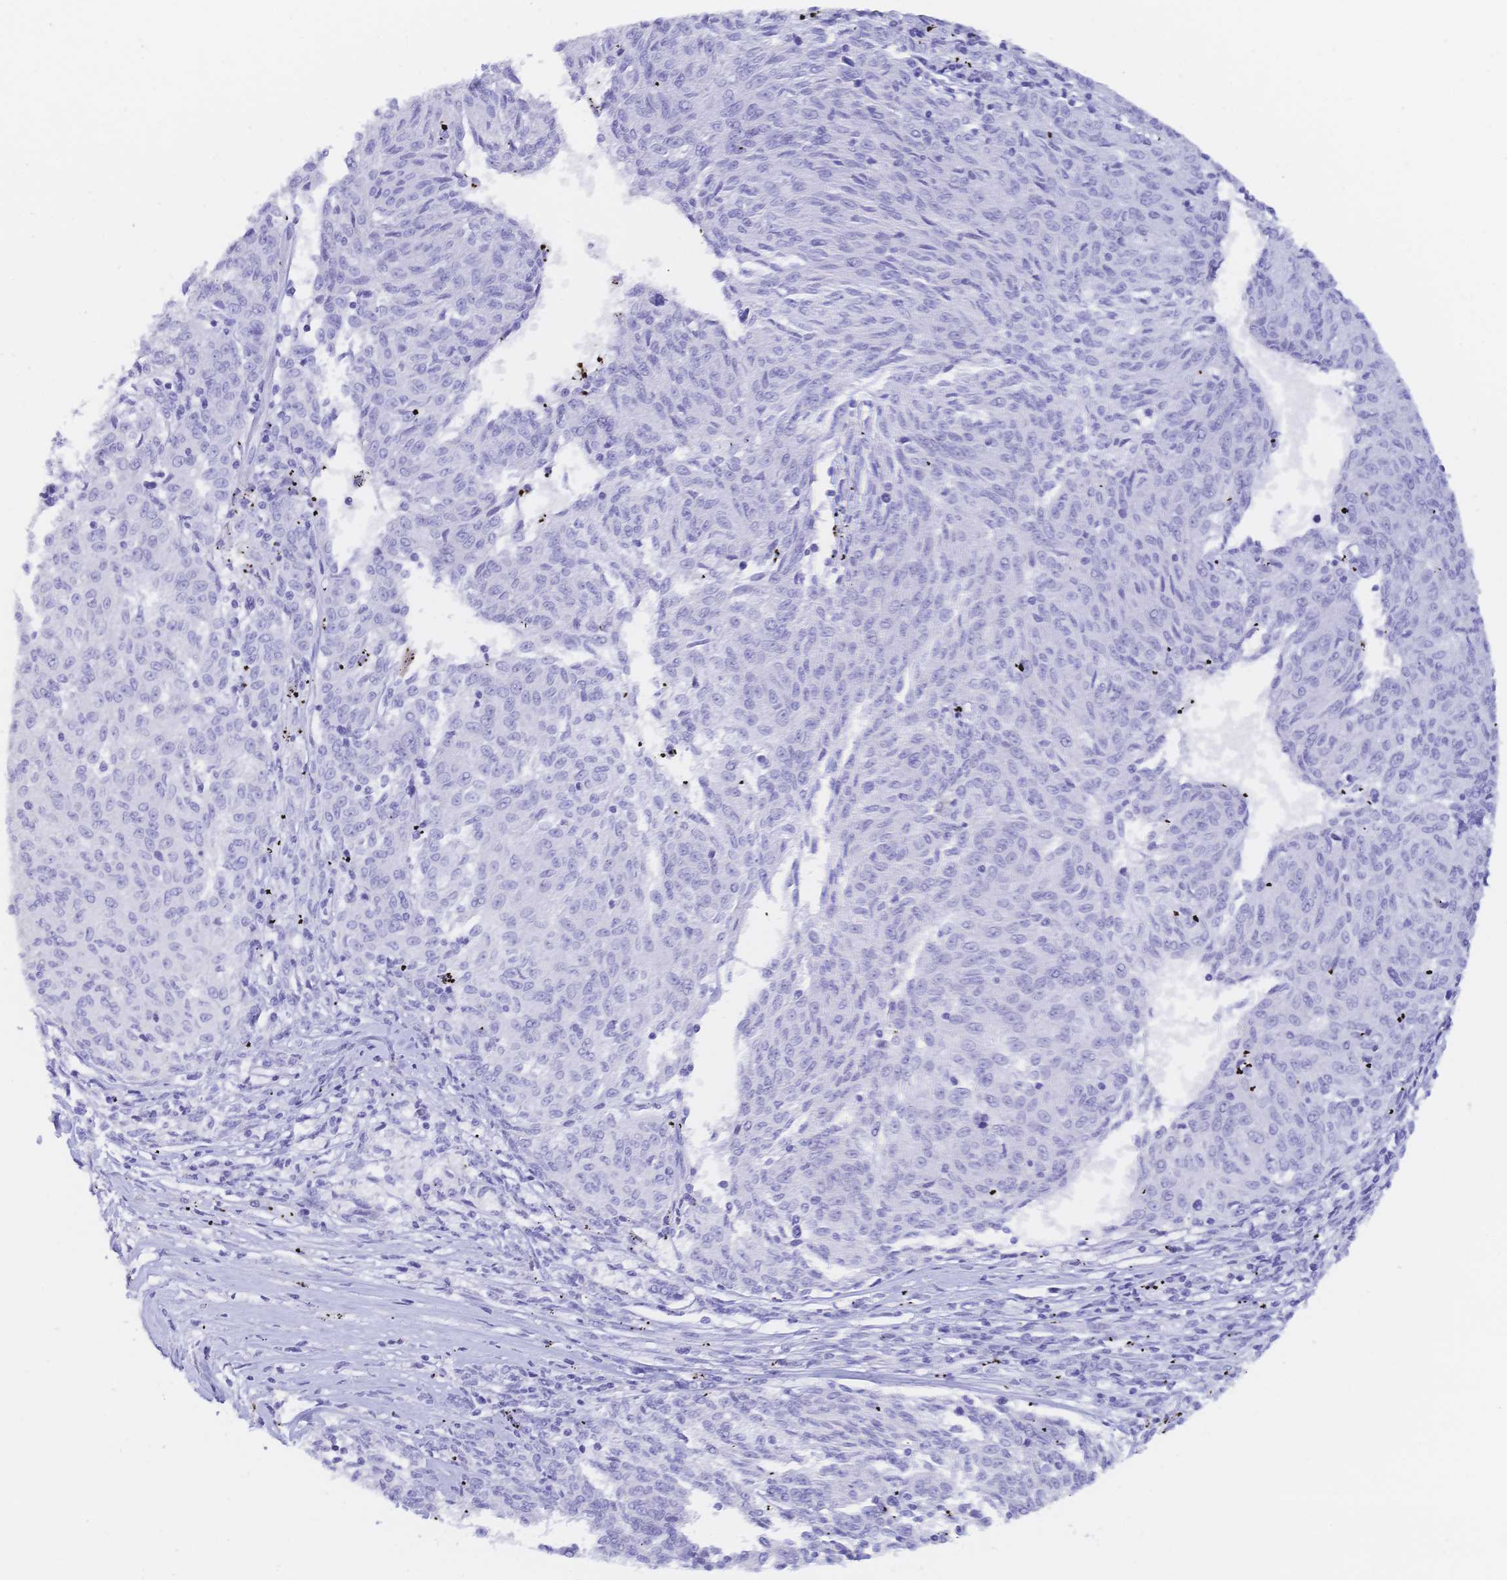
{"staining": {"intensity": "negative", "quantity": "none", "location": "none"}, "tissue": "melanoma", "cell_type": "Tumor cells", "image_type": "cancer", "snomed": [{"axis": "morphology", "description": "Malignant melanoma, NOS"}, {"axis": "topography", "description": "Skin"}], "caption": "There is no significant staining in tumor cells of malignant melanoma.", "gene": "MEP1B", "patient": {"sex": "female", "age": 72}}